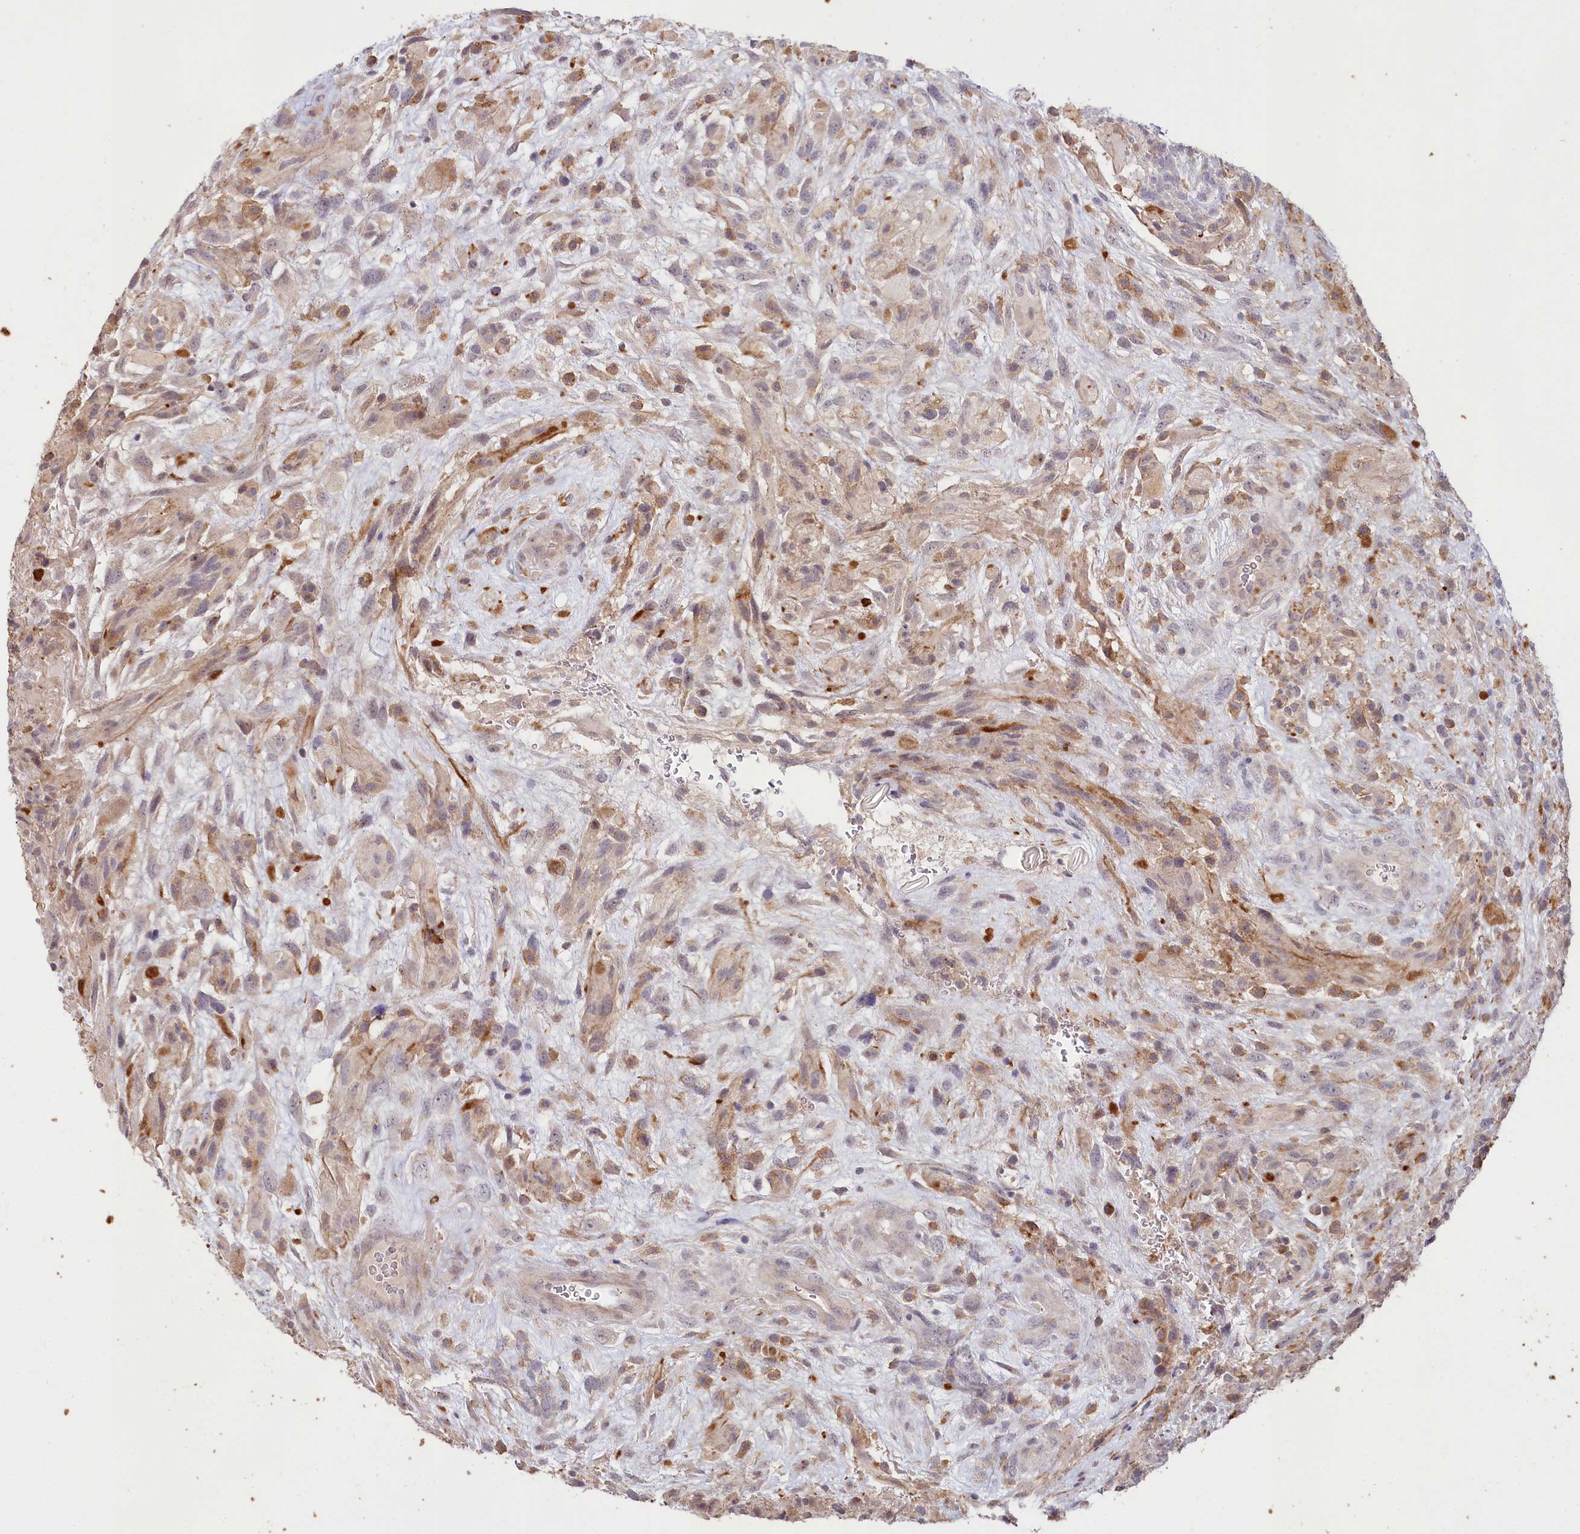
{"staining": {"intensity": "weak", "quantity": "<25%", "location": "cytoplasmic/membranous"}, "tissue": "glioma", "cell_type": "Tumor cells", "image_type": "cancer", "snomed": [{"axis": "morphology", "description": "Glioma, malignant, High grade"}, {"axis": "topography", "description": "Brain"}], "caption": "The photomicrograph displays no significant staining in tumor cells of malignant glioma (high-grade).", "gene": "ALDH3B1", "patient": {"sex": "male", "age": 61}}